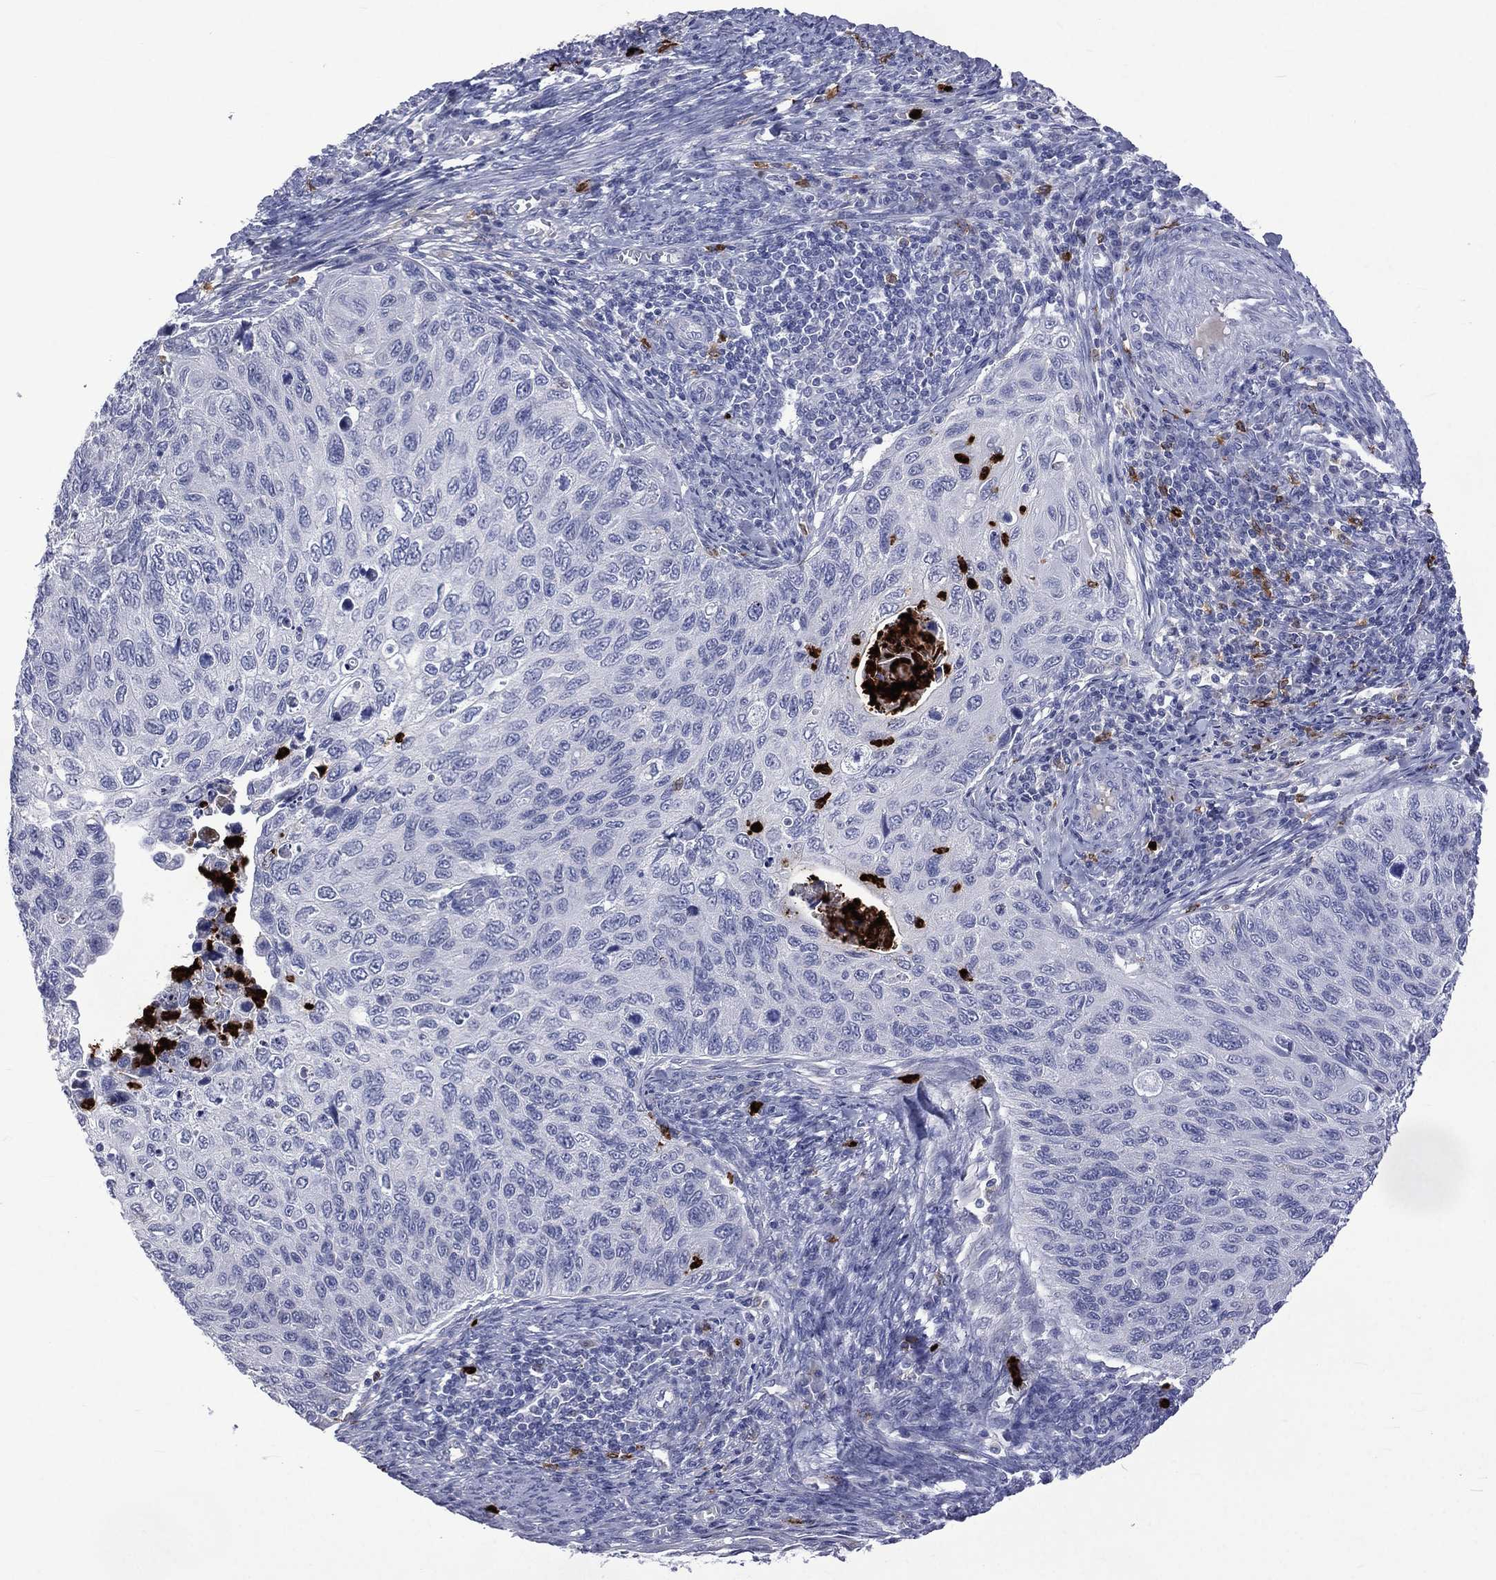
{"staining": {"intensity": "negative", "quantity": "none", "location": "none"}, "tissue": "cervical cancer", "cell_type": "Tumor cells", "image_type": "cancer", "snomed": [{"axis": "morphology", "description": "Squamous cell carcinoma, NOS"}, {"axis": "topography", "description": "Cervix"}], "caption": "Immunohistochemistry photomicrograph of neoplastic tissue: human squamous cell carcinoma (cervical) stained with DAB displays no significant protein staining in tumor cells.", "gene": "ELANE", "patient": {"sex": "female", "age": 70}}